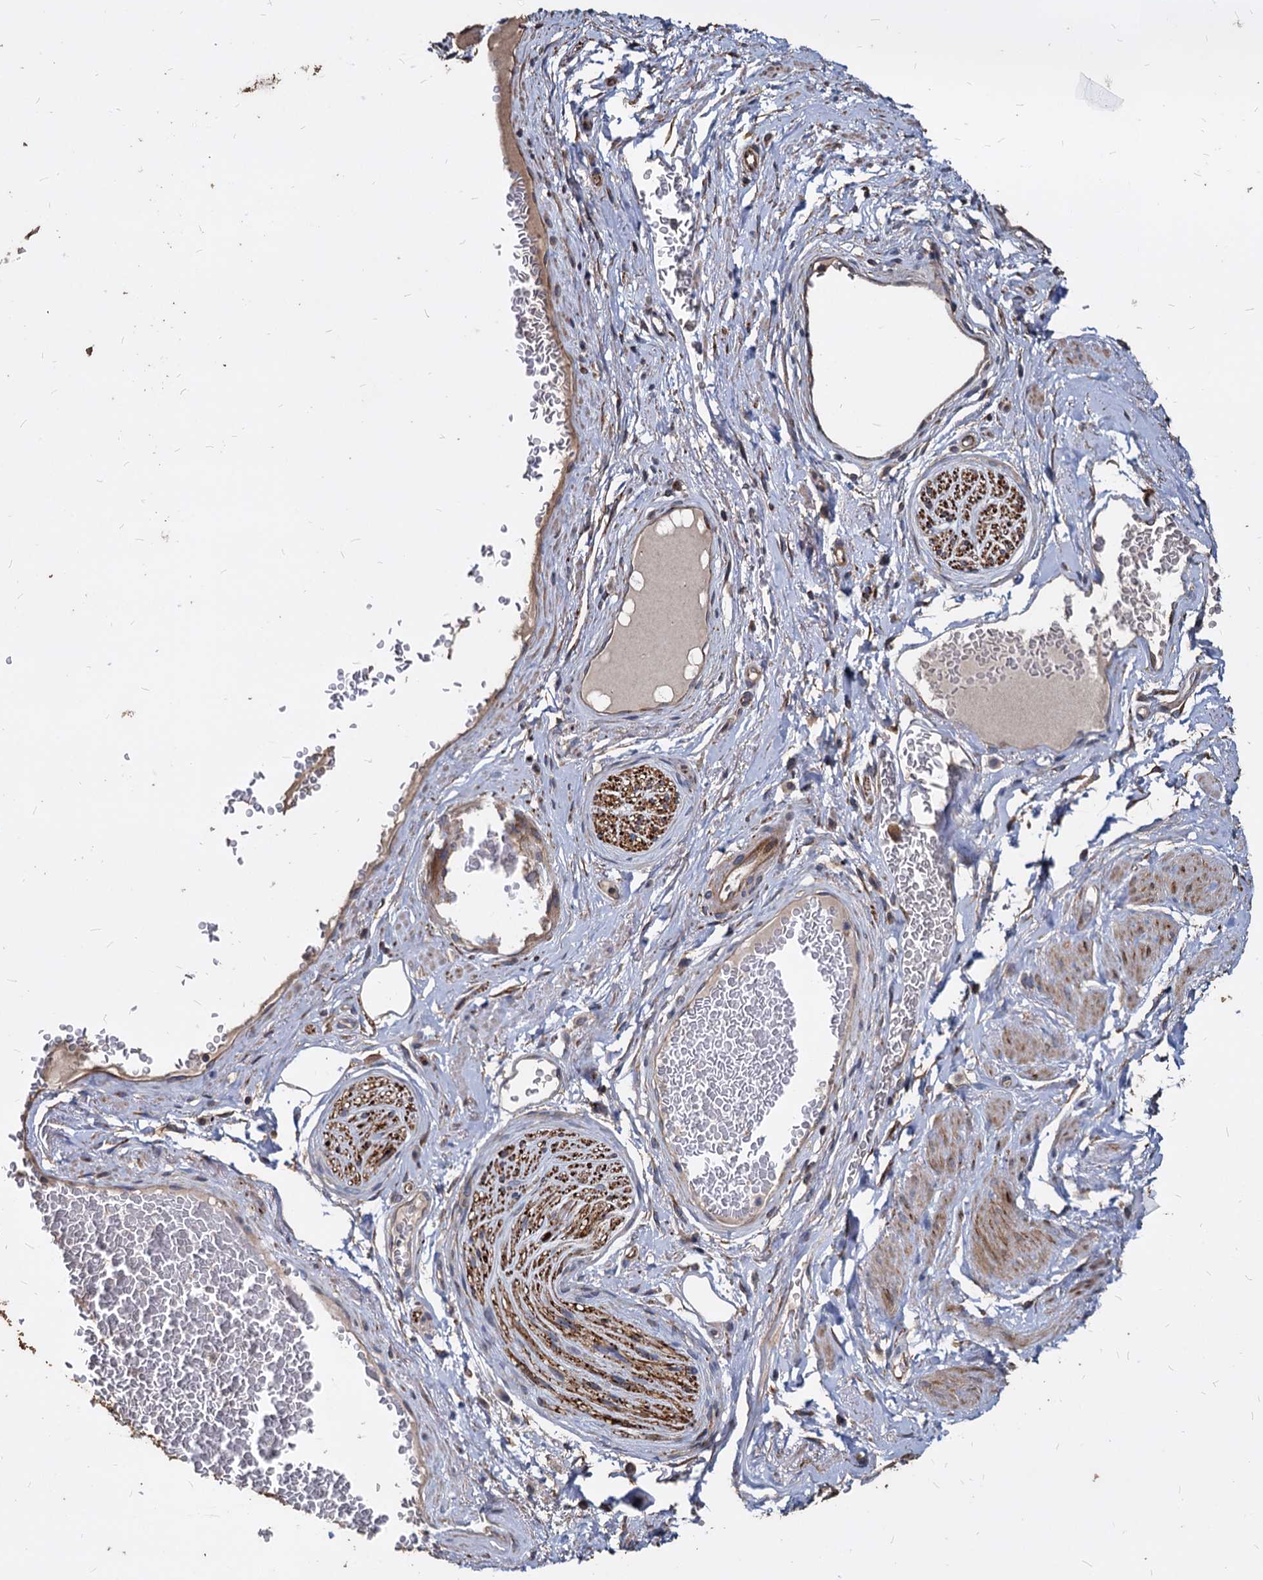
{"staining": {"intensity": "moderate", "quantity": "<25%", "location": "cytoplasmic/membranous"}, "tissue": "adipose tissue", "cell_type": "Adipocytes", "image_type": "normal", "snomed": [{"axis": "morphology", "description": "Normal tissue, NOS"}, {"axis": "morphology", "description": "Adenocarcinoma, NOS"}, {"axis": "topography", "description": "Rectum"}, {"axis": "topography", "description": "Vagina"}, {"axis": "topography", "description": "Peripheral nerve tissue"}], "caption": "Adipose tissue stained for a protein reveals moderate cytoplasmic/membranous positivity in adipocytes. The staining was performed using DAB, with brown indicating positive protein expression. Nuclei are stained blue with hematoxylin.", "gene": "DEPDC4", "patient": {"sex": "female", "age": 71}}